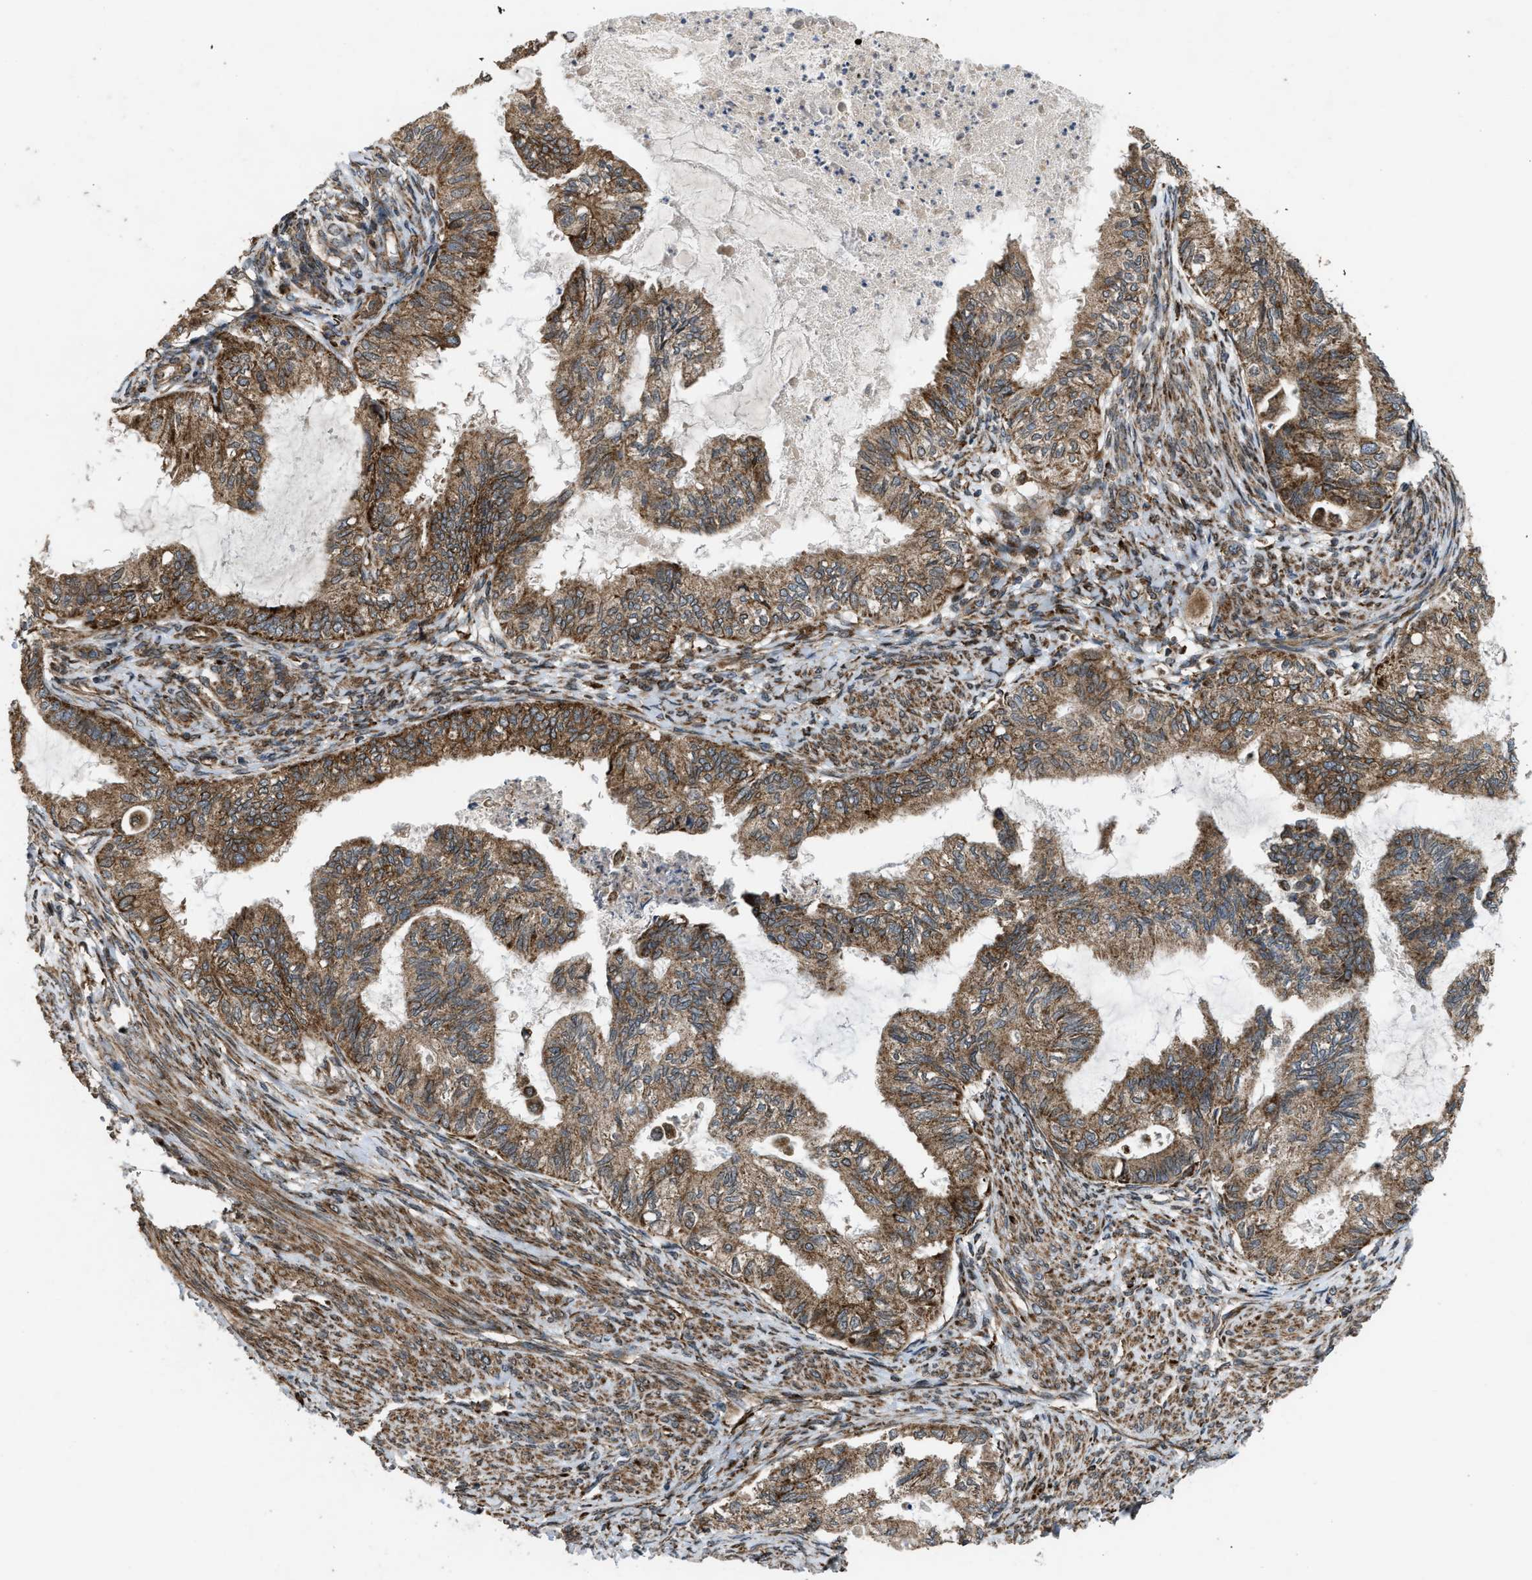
{"staining": {"intensity": "strong", "quantity": ">75%", "location": "cytoplasmic/membranous"}, "tissue": "cervical cancer", "cell_type": "Tumor cells", "image_type": "cancer", "snomed": [{"axis": "morphology", "description": "Normal tissue, NOS"}, {"axis": "morphology", "description": "Adenocarcinoma, NOS"}, {"axis": "topography", "description": "Cervix"}, {"axis": "topography", "description": "Endometrium"}], "caption": "The immunohistochemical stain shows strong cytoplasmic/membranous staining in tumor cells of cervical cancer tissue. The protein is shown in brown color, while the nuclei are stained blue.", "gene": "PER3", "patient": {"sex": "female", "age": 86}}